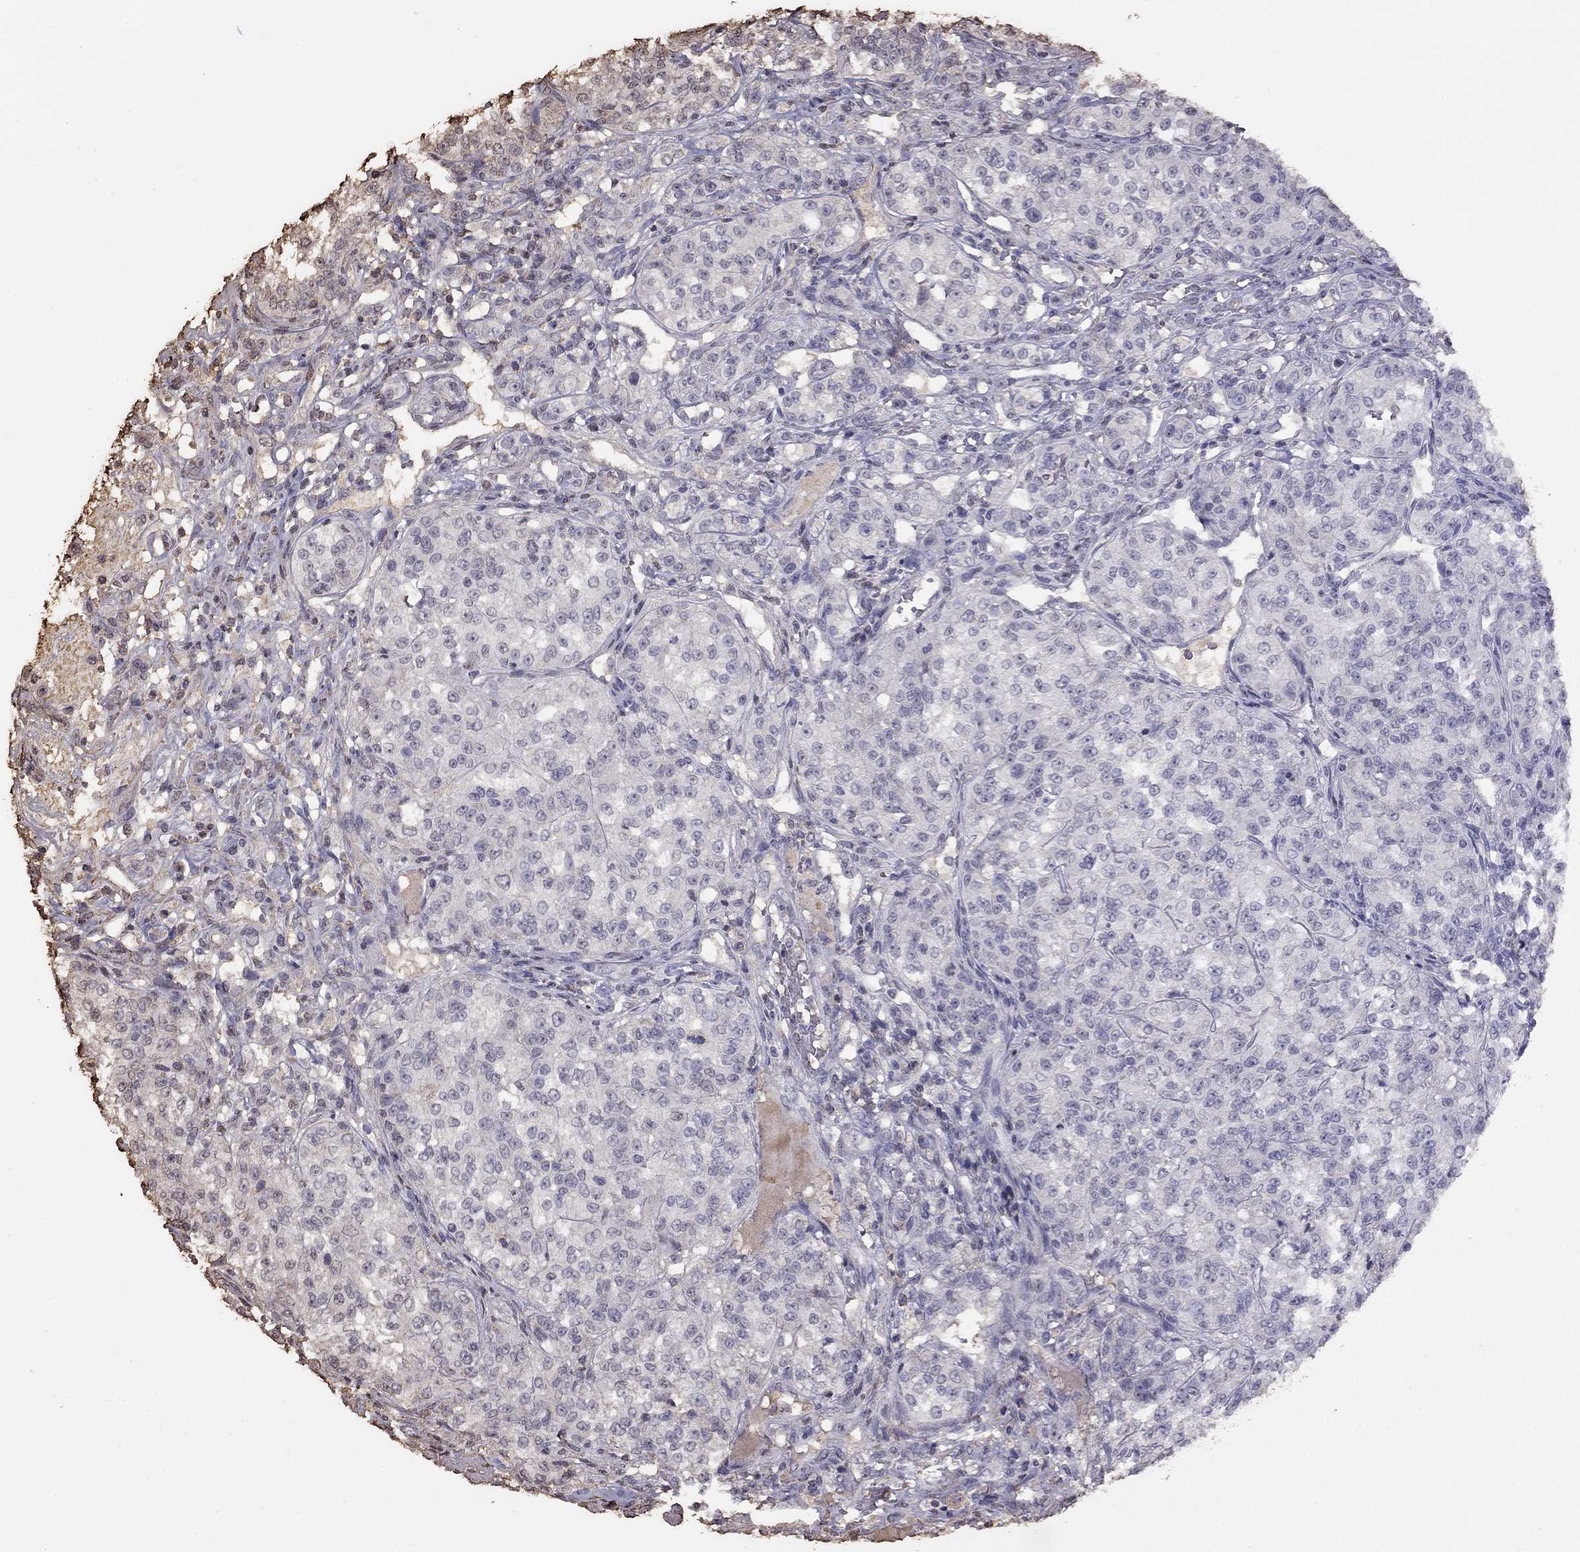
{"staining": {"intensity": "negative", "quantity": "none", "location": "none"}, "tissue": "renal cancer", "cell_type": "Tumor cells", "image_type": "cancer", "snomed": [{"axis": "morphology", "description": "Adenocarcinoma, NOS"}, {"axis": "topography", "description": "Kidney"}], "caption": "Tumor cells are negative for protein expression in human adenocarcinoma (renal).", "gene": "SUN3", "patient": {"sex": "female", "age": 63}}